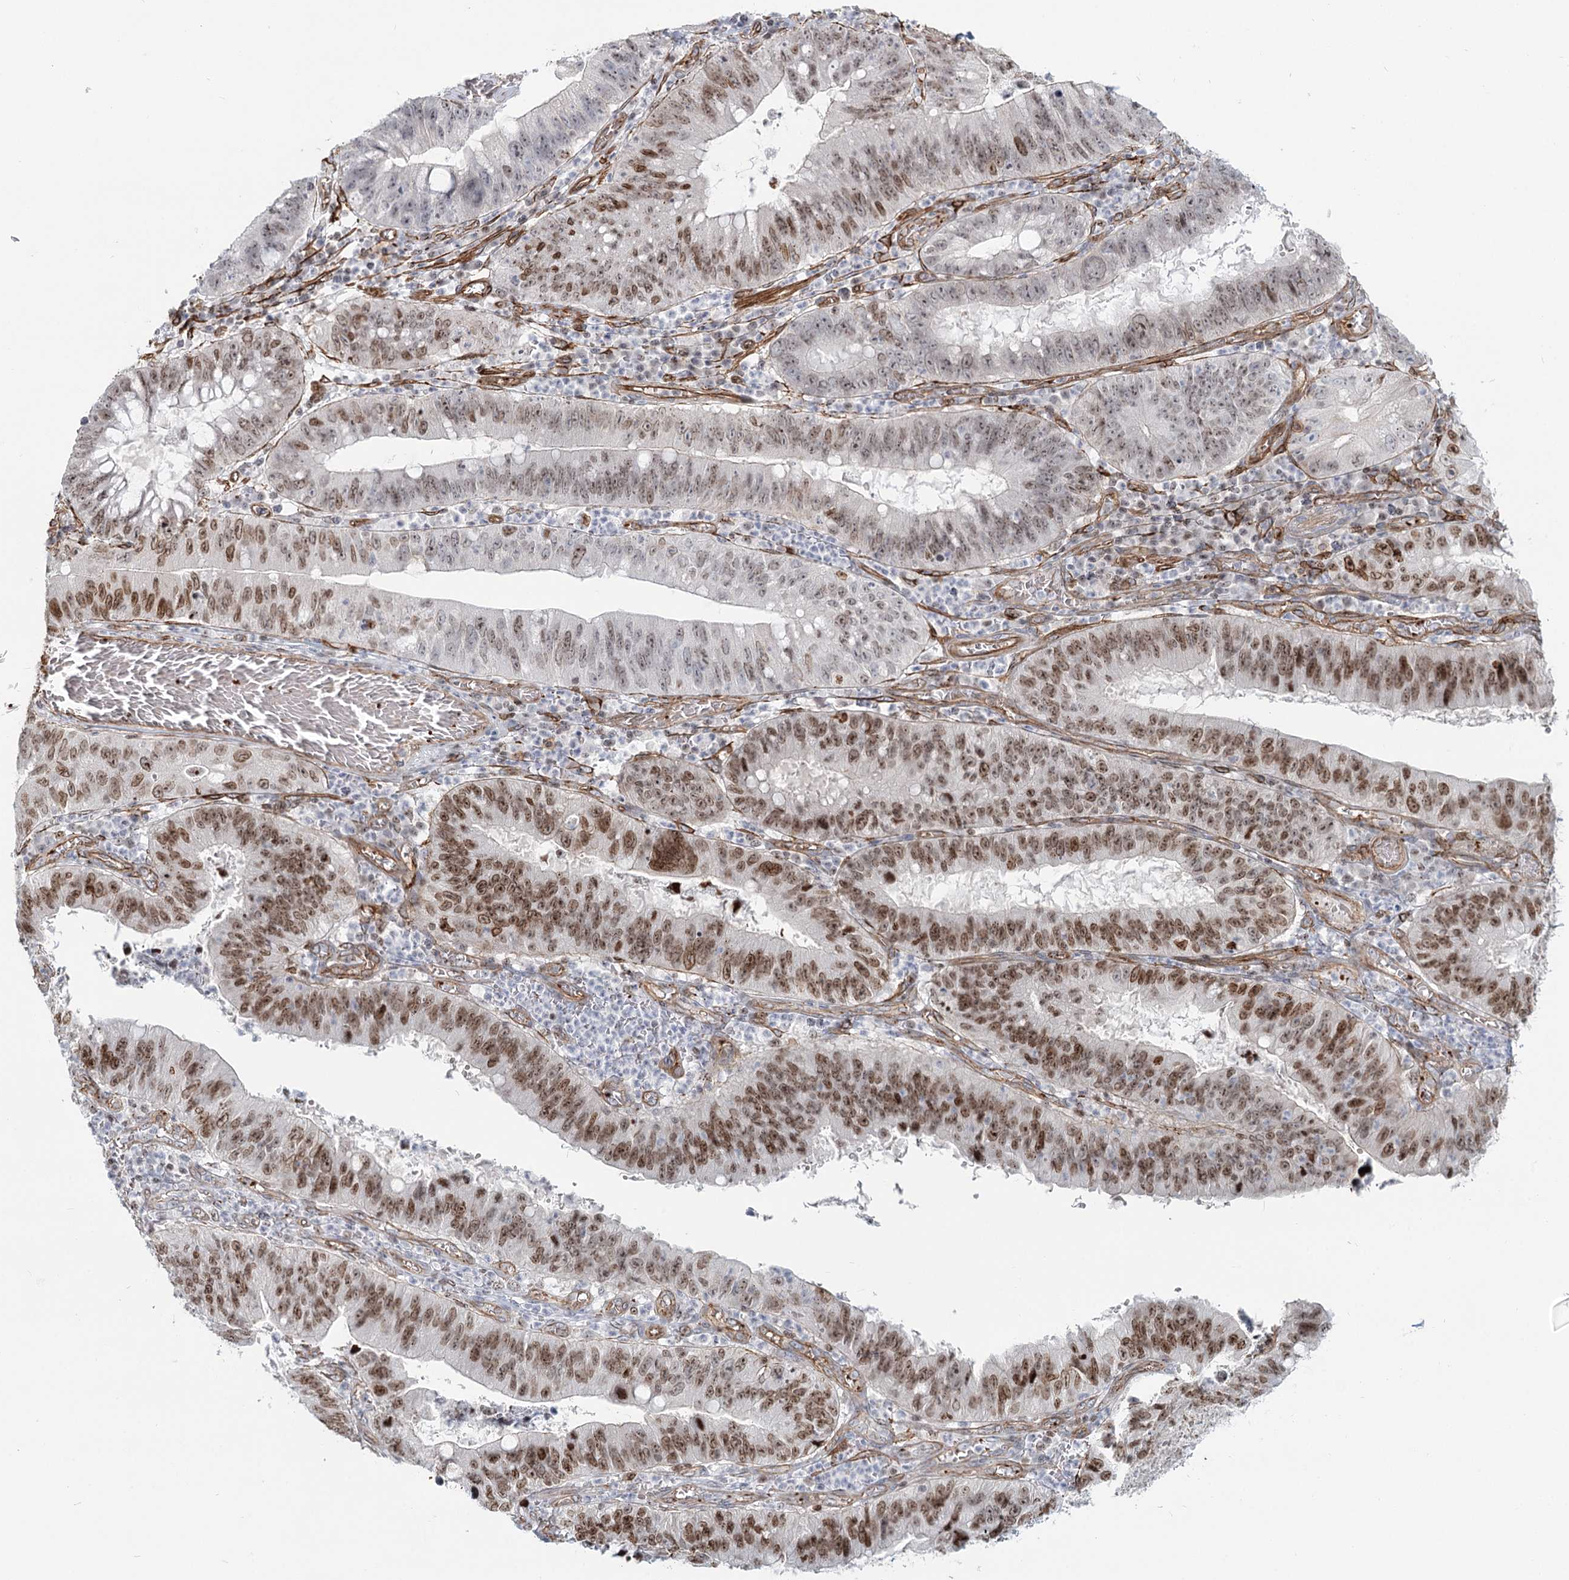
{"staining": {"intensity": "moderate", "quantity": ">75%", "location": "nuclear"}, "tissue": "stomach cancer", "cell_type": "Tumor cells", "image_type": "cancer", "snomed": [{"axis": "morphology", "description": "Adenocarcinoma, NOS"}, {"axis": "topography", "description": "Stomach"}], "caption": "Brown immunohistochemical staining in stomach cancer exhibits moderate nuclear expression in about >75% of tumor cells. (DAB (3,3'-diaminobenzidine) IHC with brightfield microscopy, high magnification).", "gene": "ZFYVE28", "patient": {"sex": "male", "age": 59}}